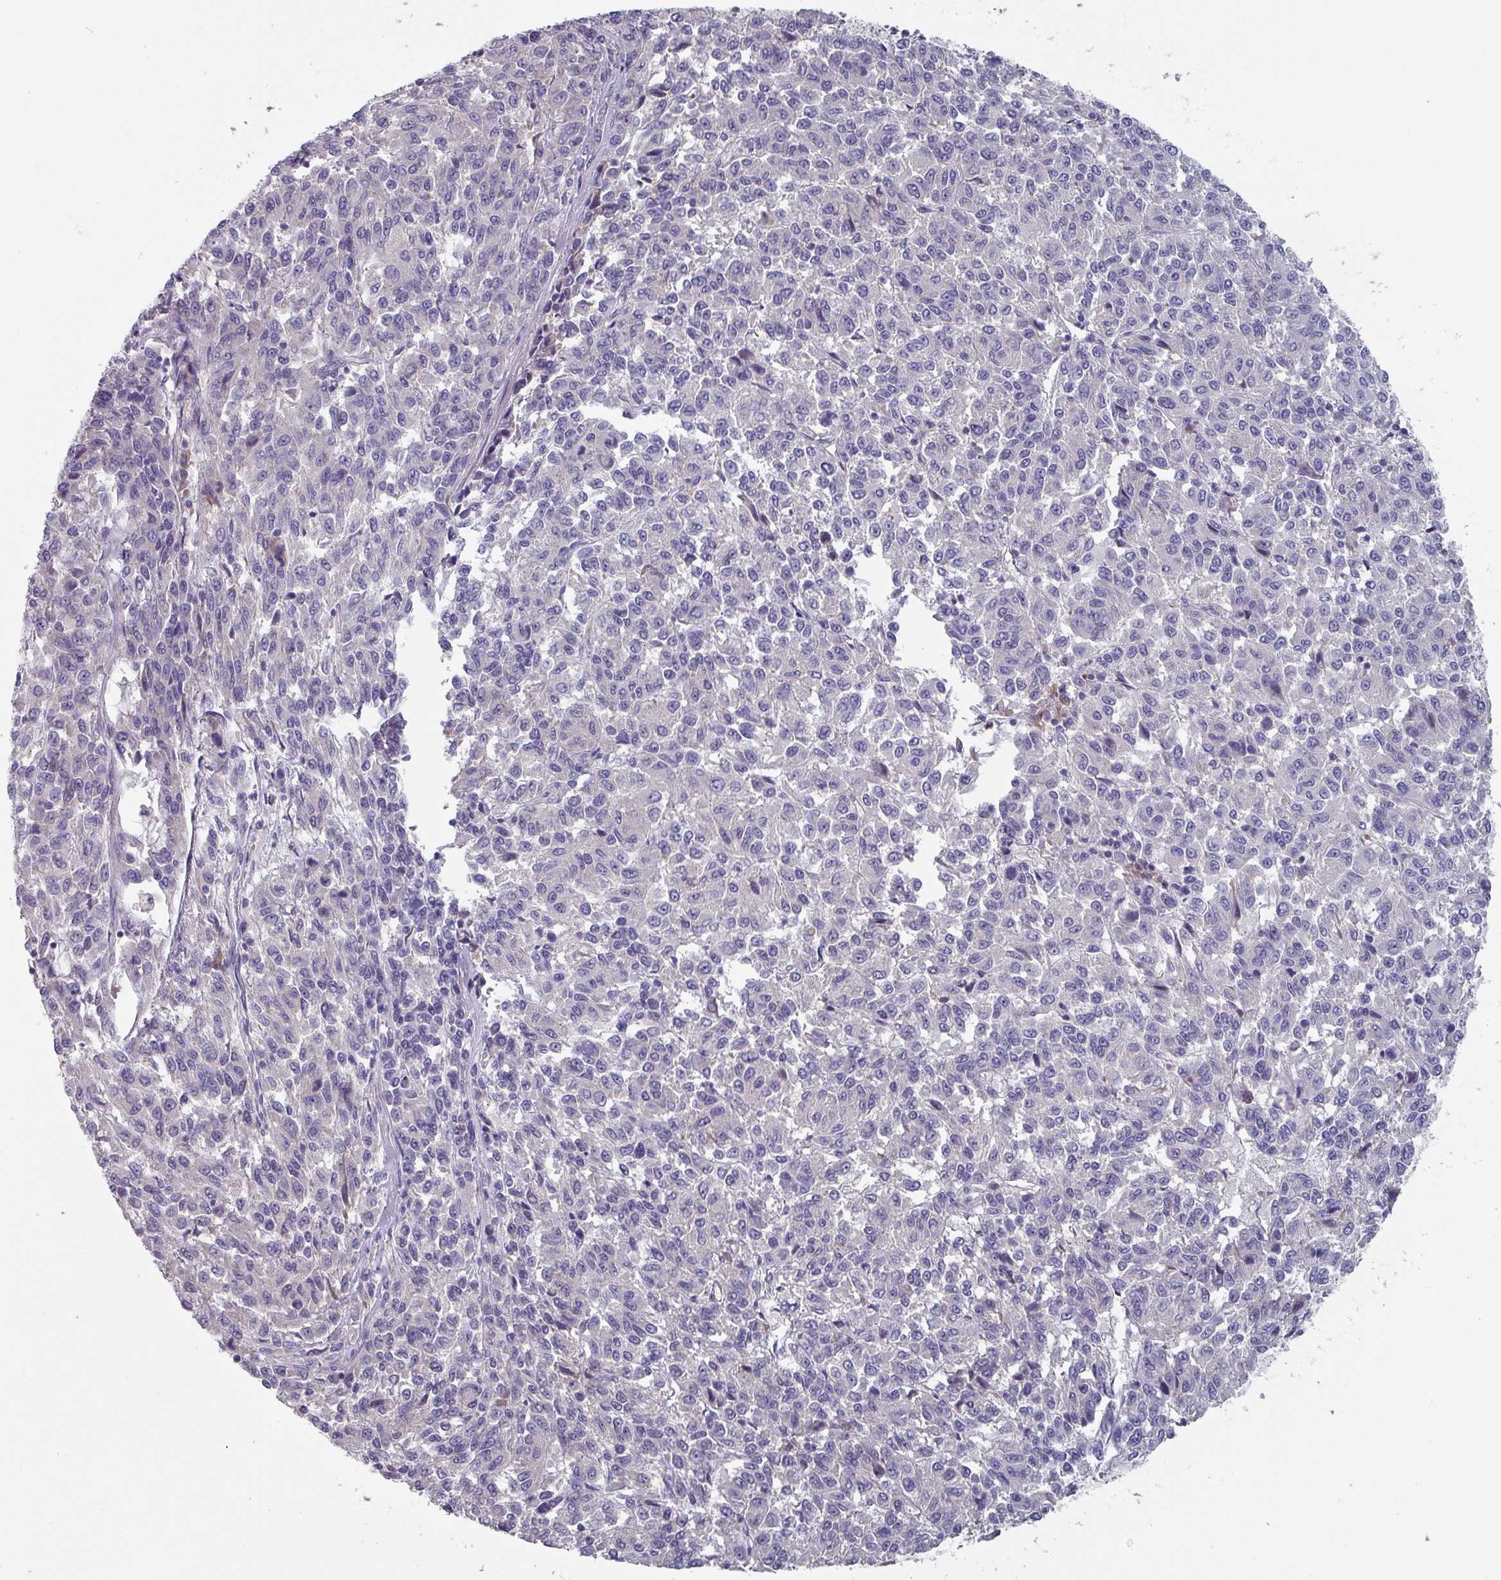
{"staining": {"intensity": "negative", "quantity": "none", "location": "none"}, "tissue": "melanoma", "cell_type": "Tumor cells", "image_type": "cancer", "snomed": [{"axis": "morphology", "description": "Malignant melanoma, Metastatic site"}, {"axis": "topography", "description": "Lung"}], "caption": "Human malignant melanoma (metastatic site) stained for a protein using immunohistochemistry (IHC) displays no expression in tumor cells.", "gene": "PRAMEF8", "patient": {"sex": "male", "age": 64}}